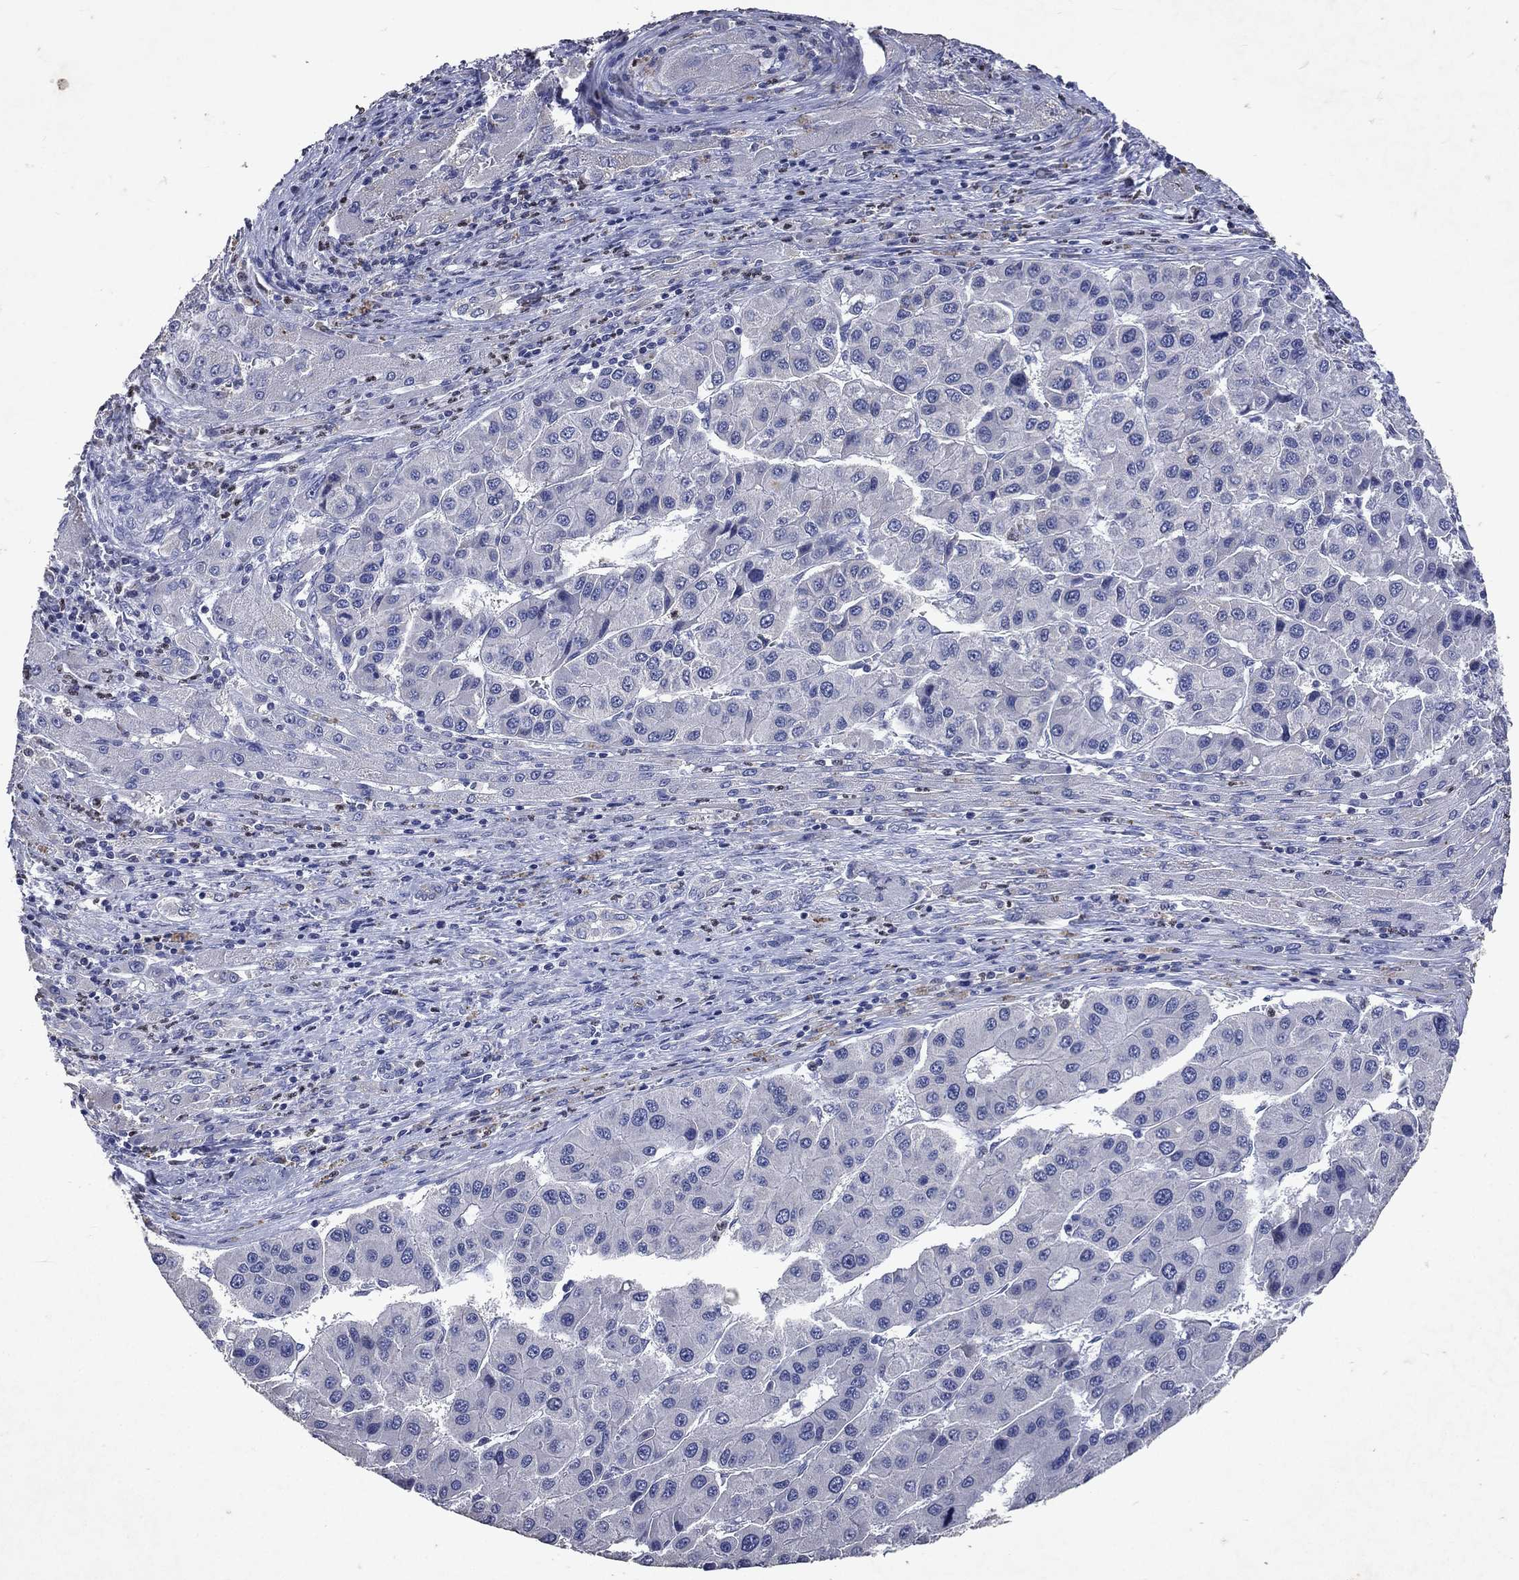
{"staining": {"intensity": "negative", "quantity": "none", "location": "none"}, "tissue": "liver cancer", "cell_type": "Tumor cells", "image_type": "cancer", "snomed": [{"axis": "morphology", "description": "Carcinoma, Hepatocellular, NOS"}, {"axis": "topography", "description": "Liver"}], "caption": "Micrograph shows no significant protein positivity in tumor cells of liver cancer. (DAB immunohistochemistry with hematoxylin counter stain).", "gene": "SLC34A2", "patient": {"sex": "male", "age": 73}}